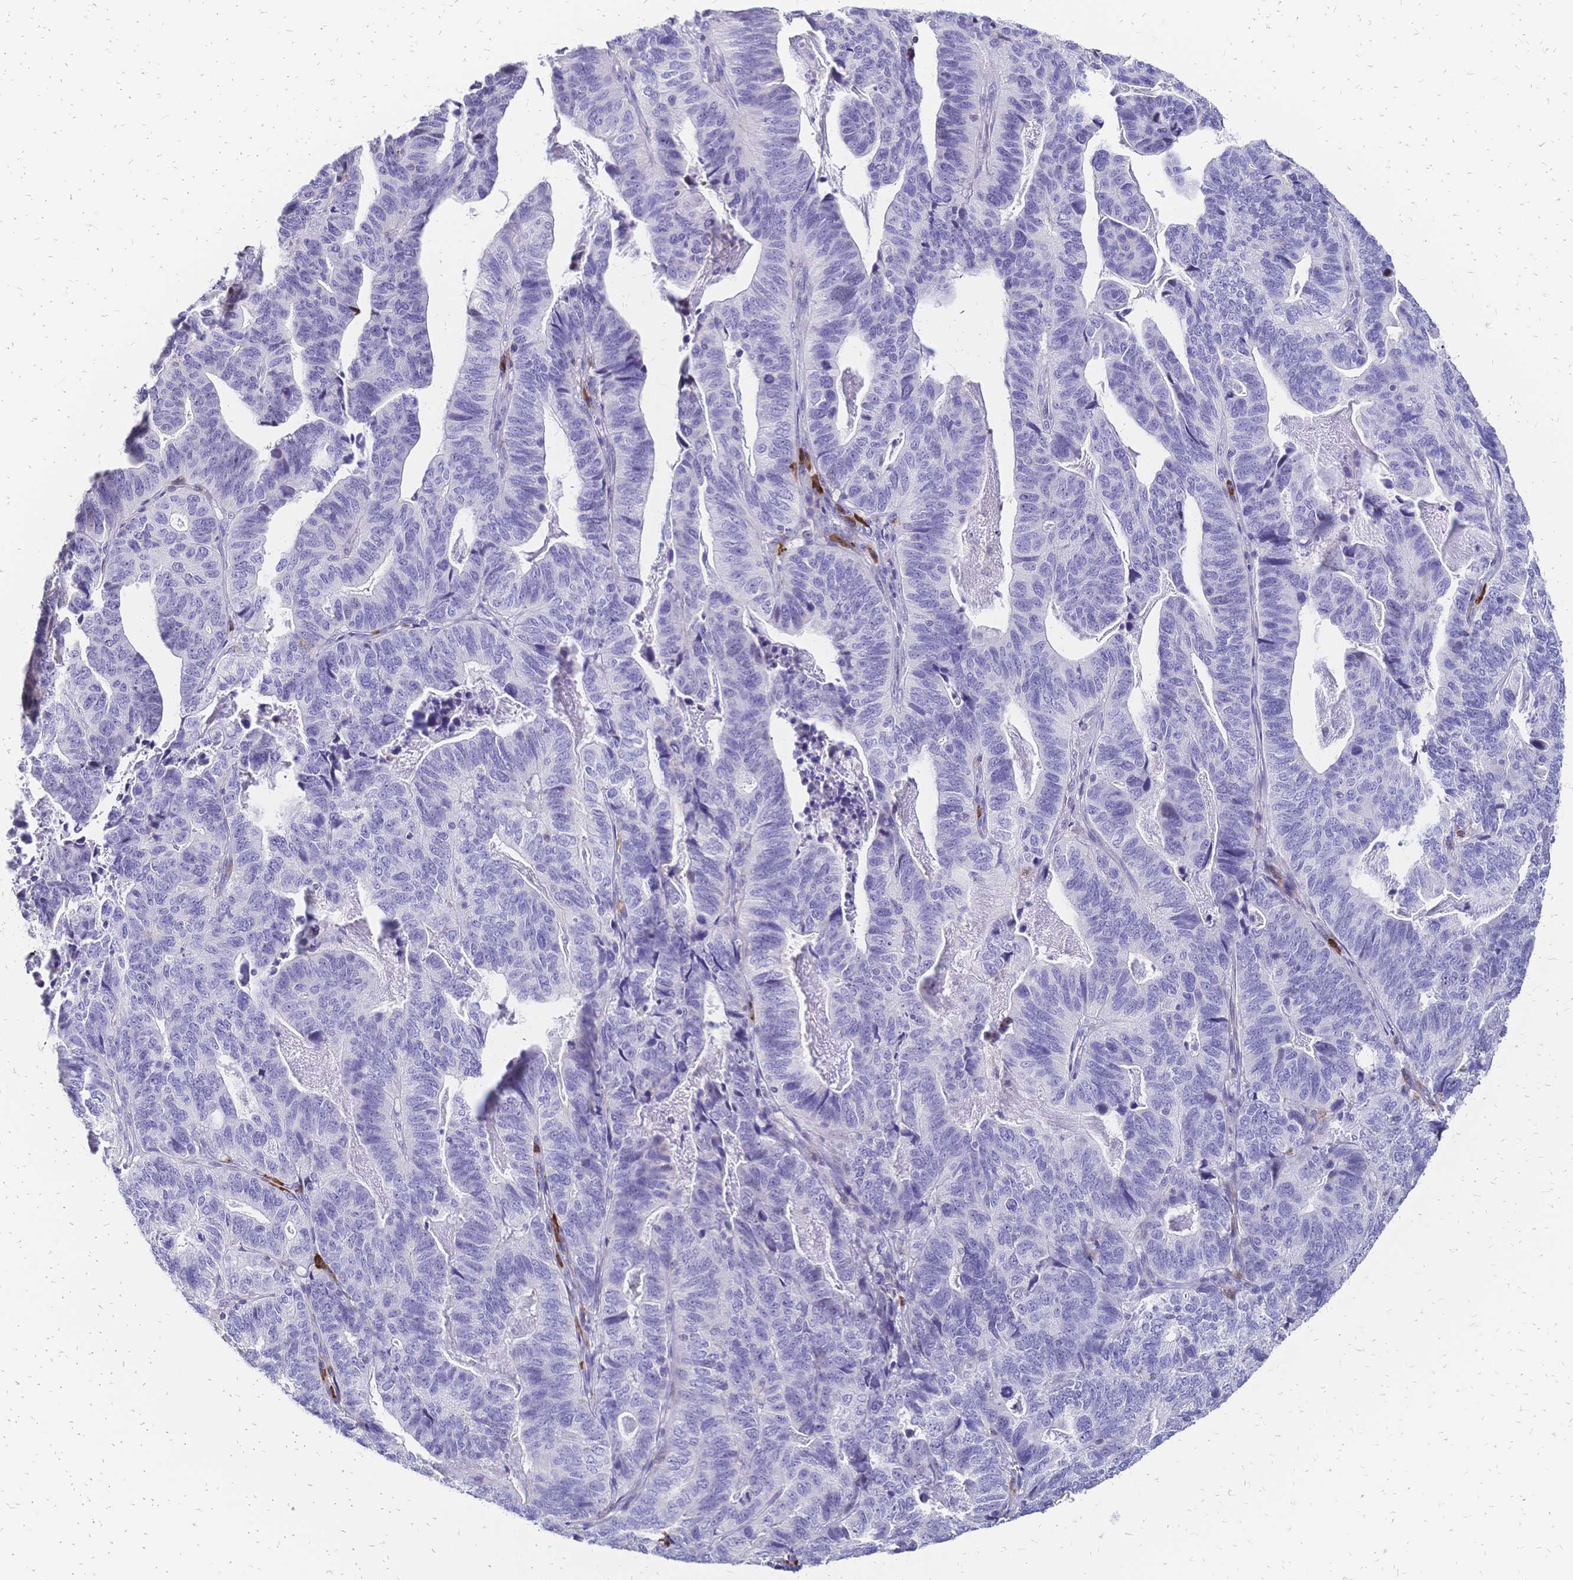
{"staining": {"intensity": "negative", "quantity": "none", "location": "none"}, "tissue": "stomach cancer", "cell_type": "Tumor cells", "image_type": "cancer", "snomed": [{"axis": "morphology", "description": "Adenocarcinoma, NOS"}, {"axis": "topography", "description": "Stomach, upper"}], "caption": "The histopathology image exhibits no significant expression in tumor cells of adenocarcinoma (stomach).", "gene": "IL2RA", "patient": {"sex": "female", "age": 67}}